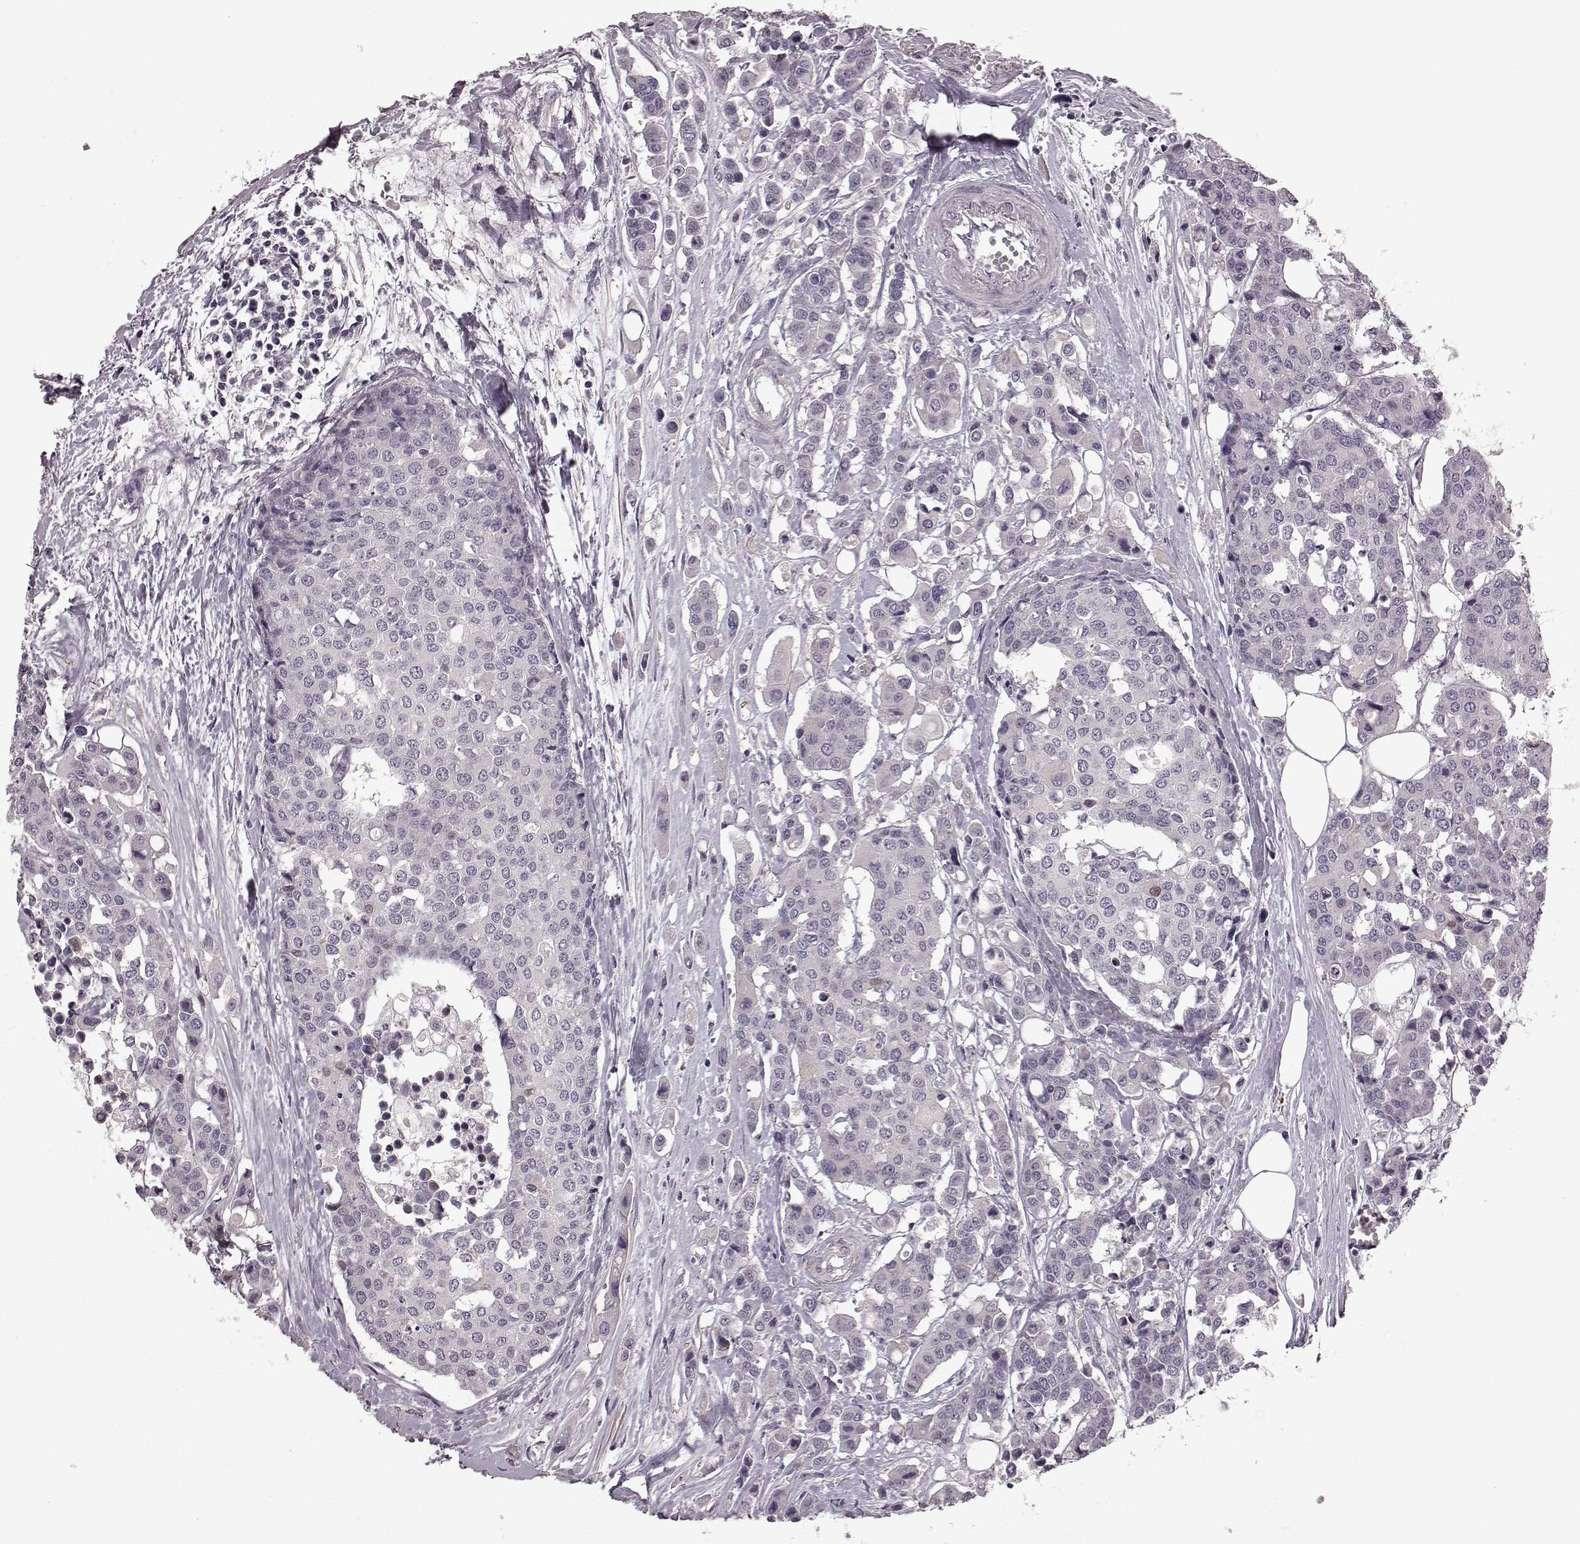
{"staining": {"intensity": "negative", "quantity": "none", "location": "none"}, "tissue": "carcinoid", "cell_type": "Tumor cells", "image_type": "cancer", "snomed": [{"axis": "morphology", "description": "Carcinoid, malignant, NOS"}, {"axis": "topography", "description": "Colon"}], "caption": "Carcinoid was stained to show a protein in brown. There is no significant expression in tumor cells.", "gene": "GRK1", "patient": {"sex": "male", "age": 81}}